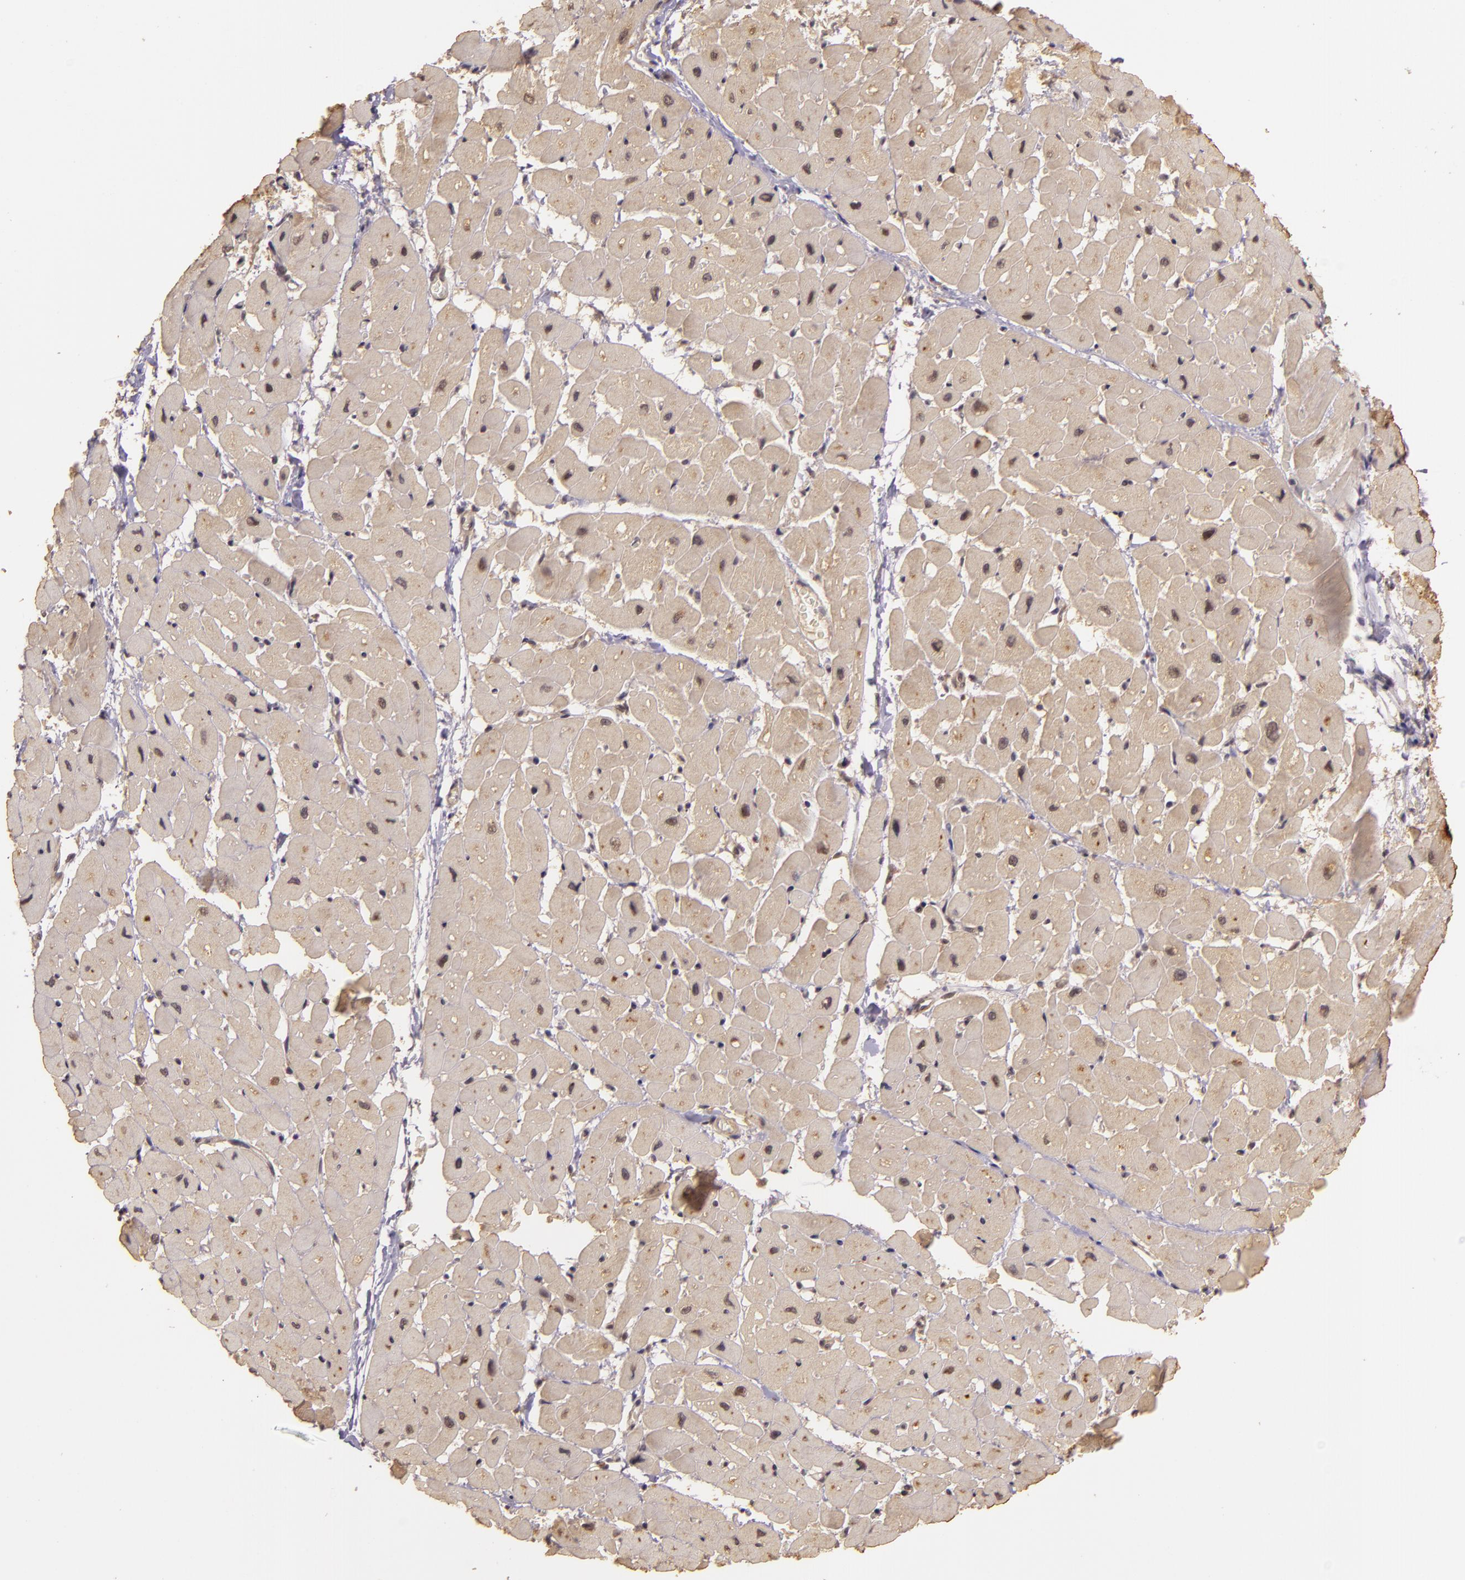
{"staining": {"intensity": "weak", "quantity": ">75%", "location": "cytoplasmic/membranous,nuclear"}, "tissue": "heart muscle", "cell_type": "Cardiomyocytes", "image_type": "normal", "snomed": [{"axis": "morphology", "description": "Normal tissue, NOS"}, {"axis": "topography", "description": "Heart"}], "caption": "High-power microscopy captured an immunohistochemistry (IHC) micrograph of normal heart muscle, revealing weak cytoplasmic/membranous,nuclear positivity in about >75% of cardiomyocytes.", "gene": "TXNRD2", "patient": {"sex": "male", "age": 45}}